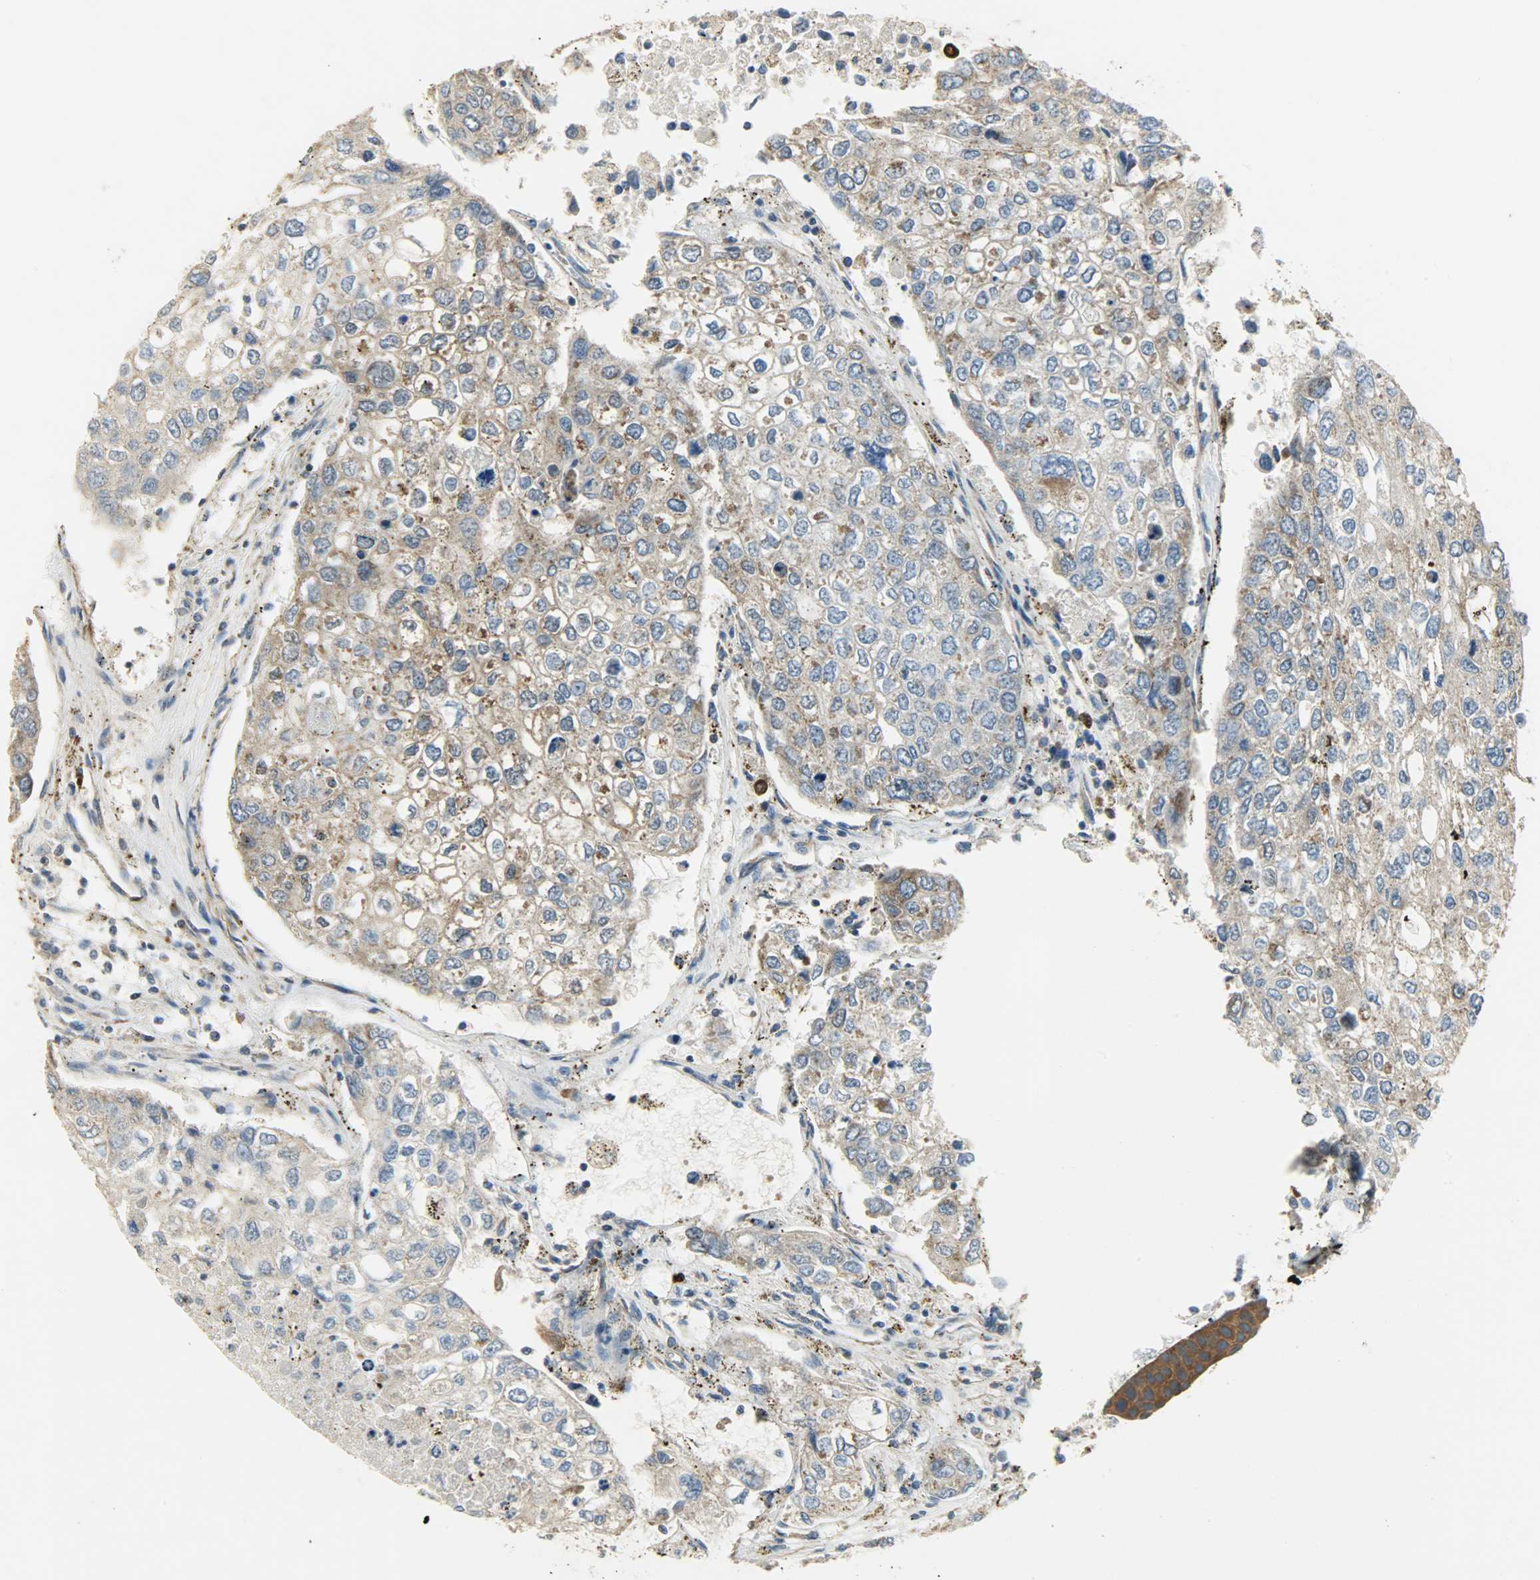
{"staining": {"intensity": "moderate", "quantity": ">75%", "location": "cytoplasmic/membranous"}, "tissue": "urothelial cancer", "cell_type": "Tumor cells", "image_type": "cancer", "snomed": [{"axis": "morphology", "description": "Urothelial carcinoma, High grade"}, {"axis": "topography", "description": "Lymph node"}, {"axis": "topography", "description": "Urinary bladder"}], "caption": "High-grade urothelial carcinoma stained for a protein exhibits moderate cytoplasmic/membranous positivity in tumor cells.", "gene": "C1orf198", "patient": {"sex": "male", "age": 51}}